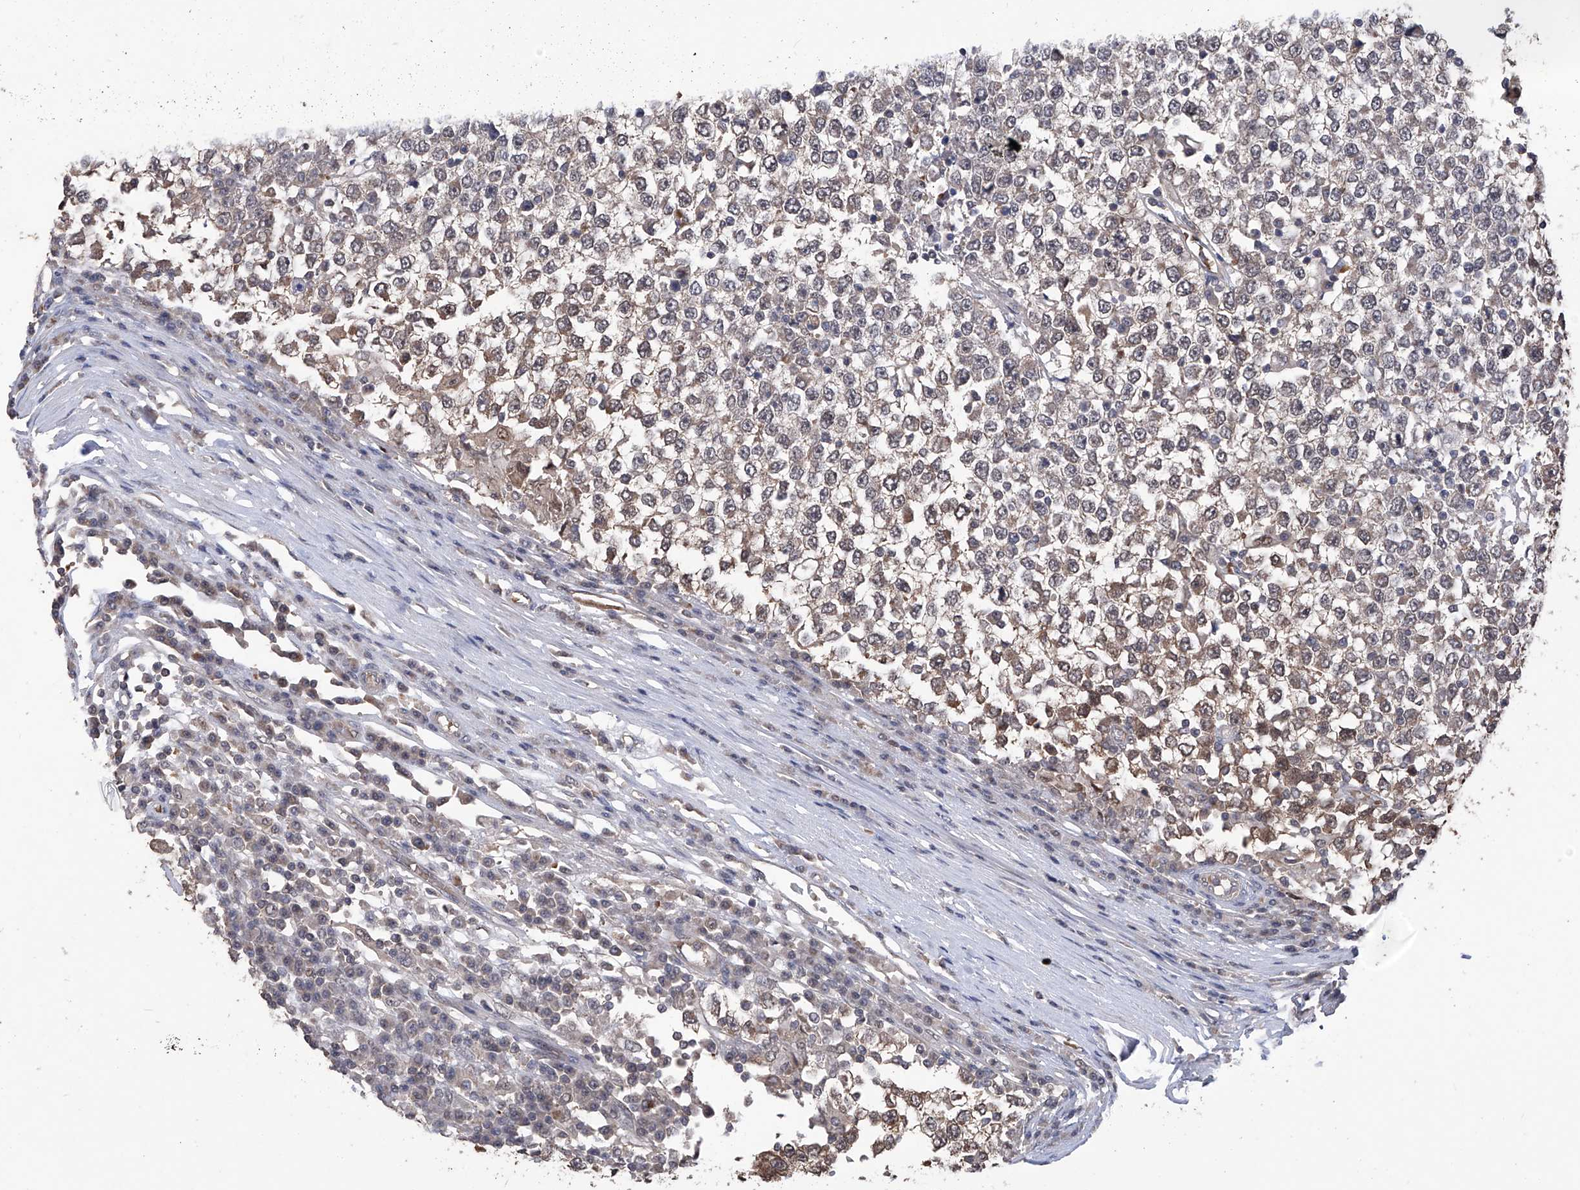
{"staining": {"intensity": "moderate", "quantity": "25%-75%", "location": "cytoplasmic/membranous"}, "tissue": "testis cancer", "cell_type": "Tumor cells", "image_type": "cancer", "snomed": [{"axis": "morphology", "description": "Seminoma, NOS"}, {"axis": "topography", "description": "Testis"}], "caption": "Human testis cancer stained for a protein (brown) demonstrates moderate cytoplasmic/membranous positive expression in approximately 25%-75% of tumor cells.", "gene": "LYSMD4", "patient": {"sex": "male", "age": 65}}